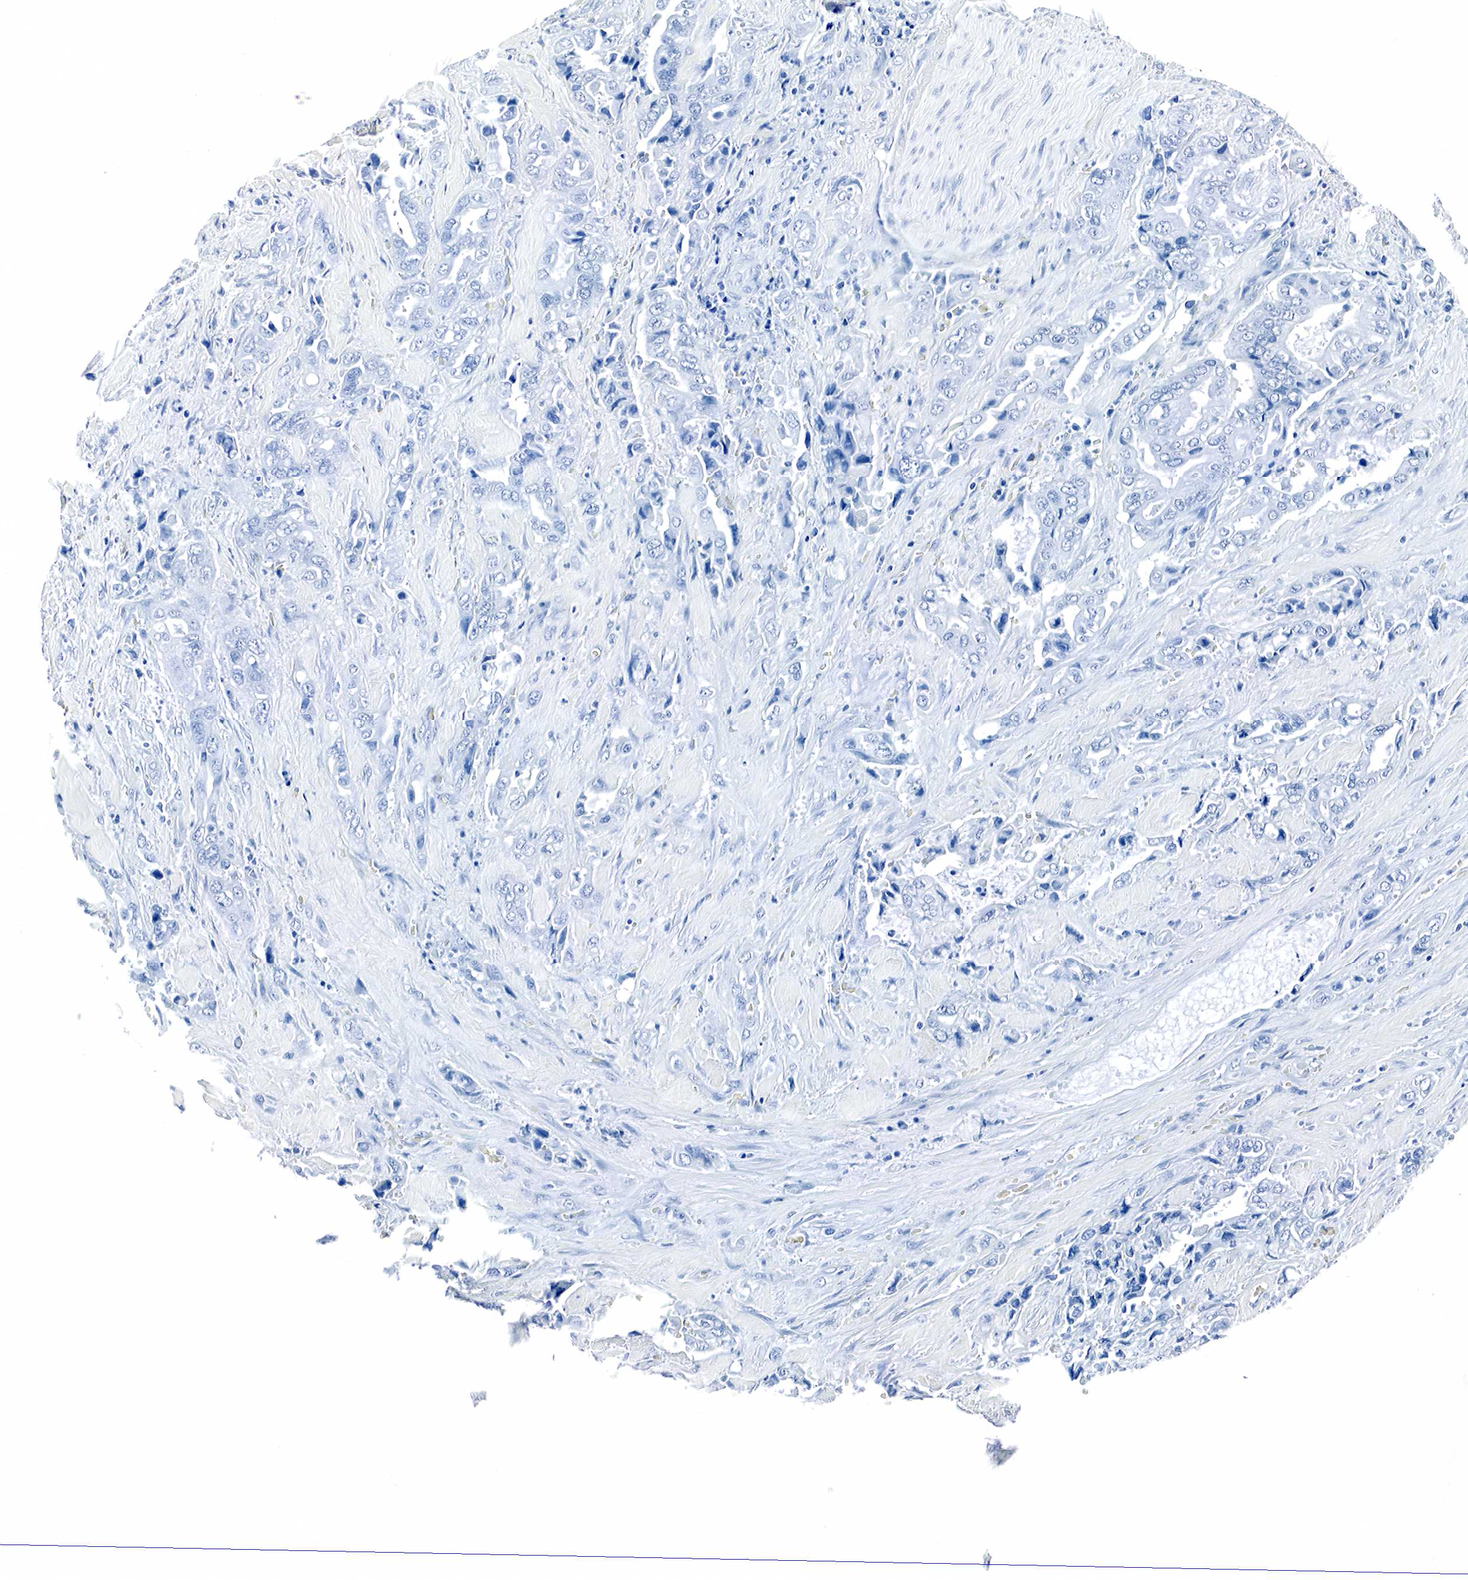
{"staining": {"intensity": "negative", "quantity": "none", "location": "none"}, "tissue": "pancreatic cancer", "cell_type": "Tumor cells", "image_type": "cancer", "snomed": [{"axis": "morphology", "description": "Adenocarcinoma, NOS"}, {"axis": "topography", "description": "Pancreas"}], "caption": "Immunohistochemical staining of pancreatic cancer demonstrates no significant staining in tumor cells.", "gene": "GAST", "patient": {"sex": "female", "age": 64}}